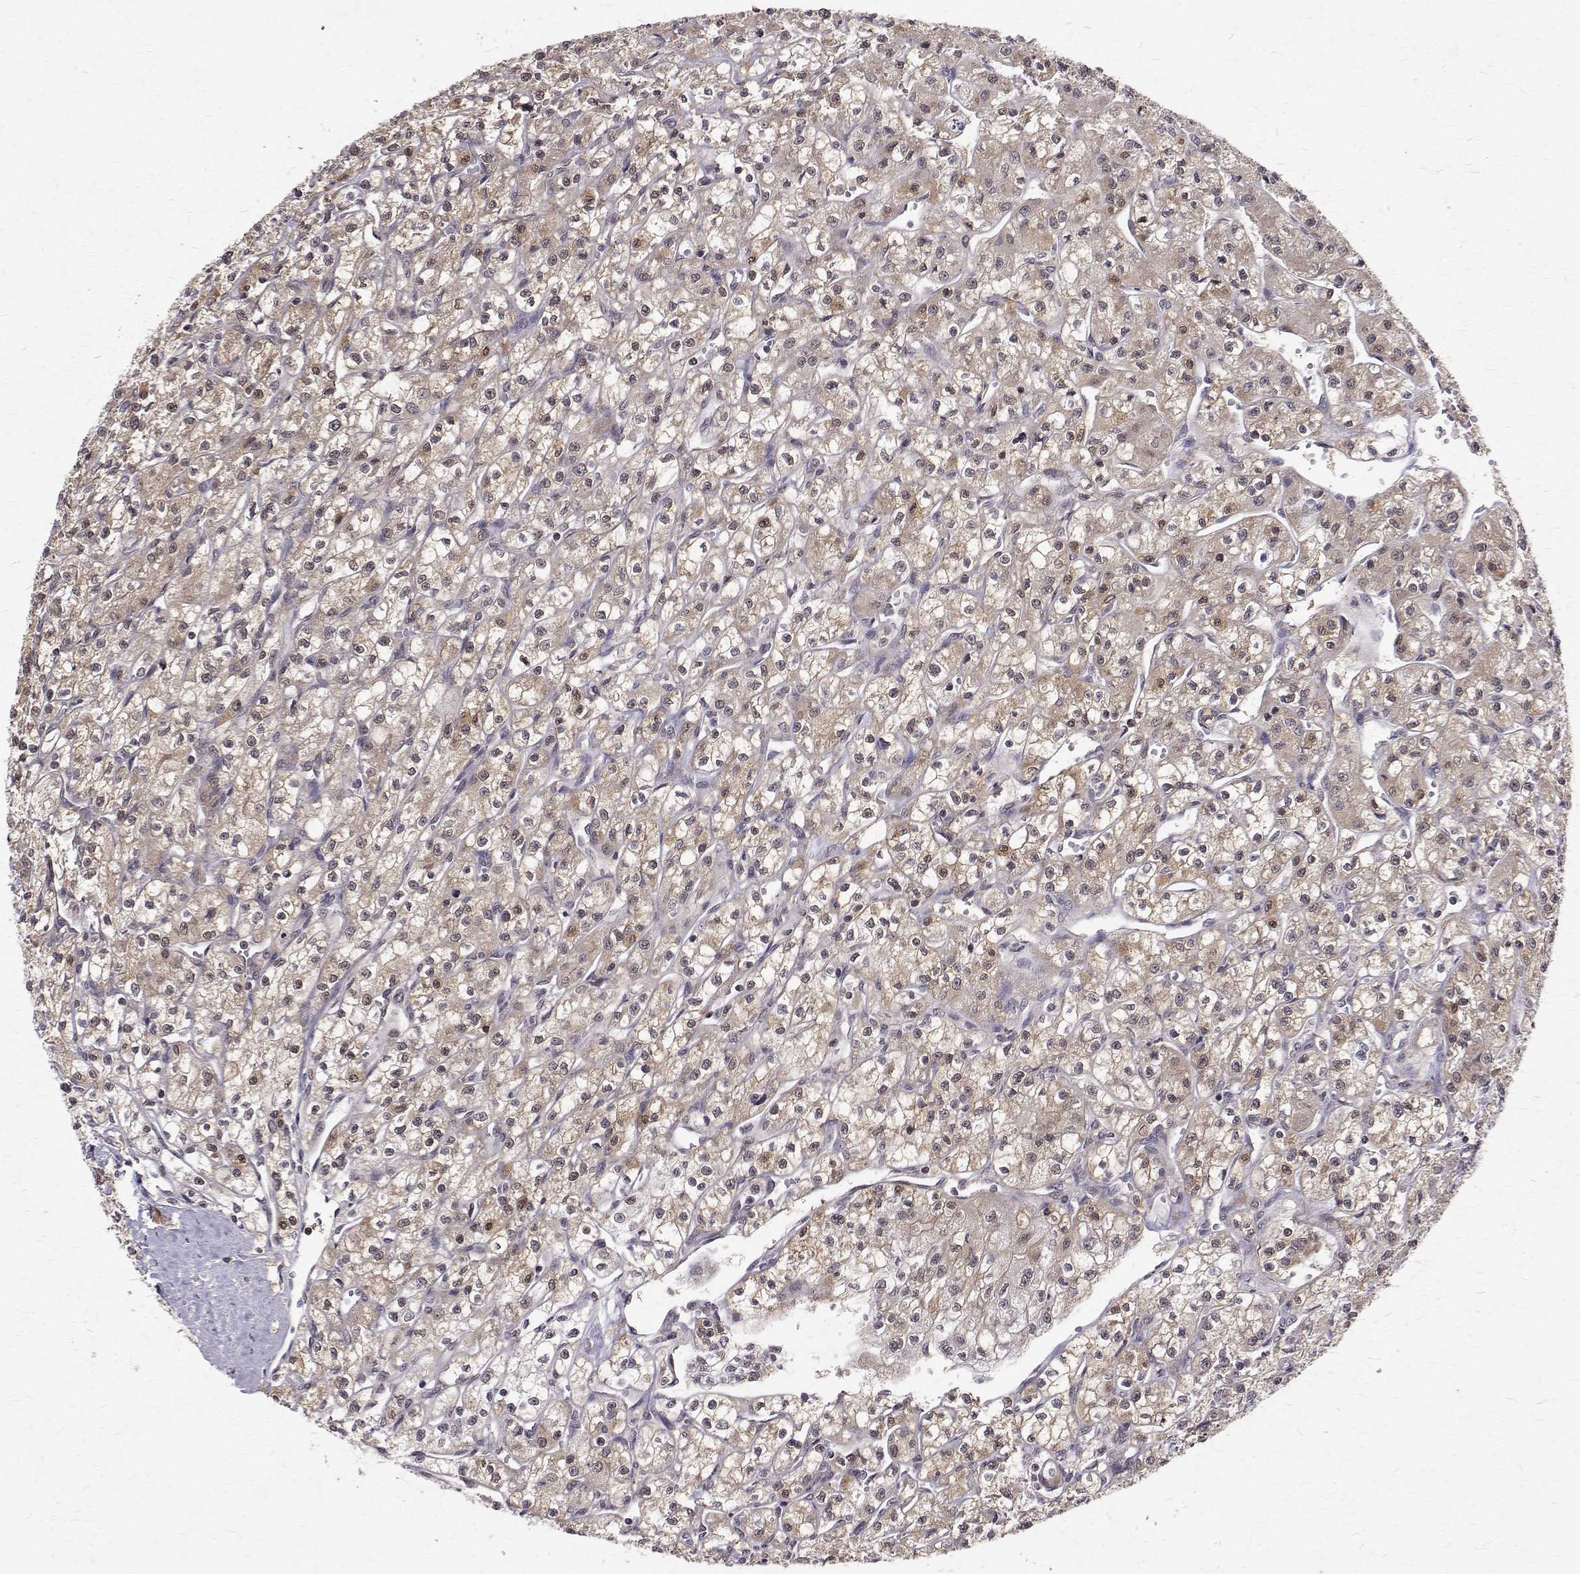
{"staining": {"intensity": "weak", "quantity": "25%-75%", "location": "cytoplasmic/membranous,nuclear"}, "tissue": "renal cancer", "cell_type": "Tumor cells", "image_type": "cancer", "snomed": [{"axis": "morphology", "description": "Adenocarcinoma, NOS"}, {"axis": "topography", "description": "Kidney"}], "caption": "This photomicrograph shows IHC staining of adenocarcinoma (renal), with low weak cytoplasmic/membranous and nuclear positivity in approximately 25%-75% of tumor cells.", "gene": "NIF3L1", "patient": {"sex": "female", "age": 70}}